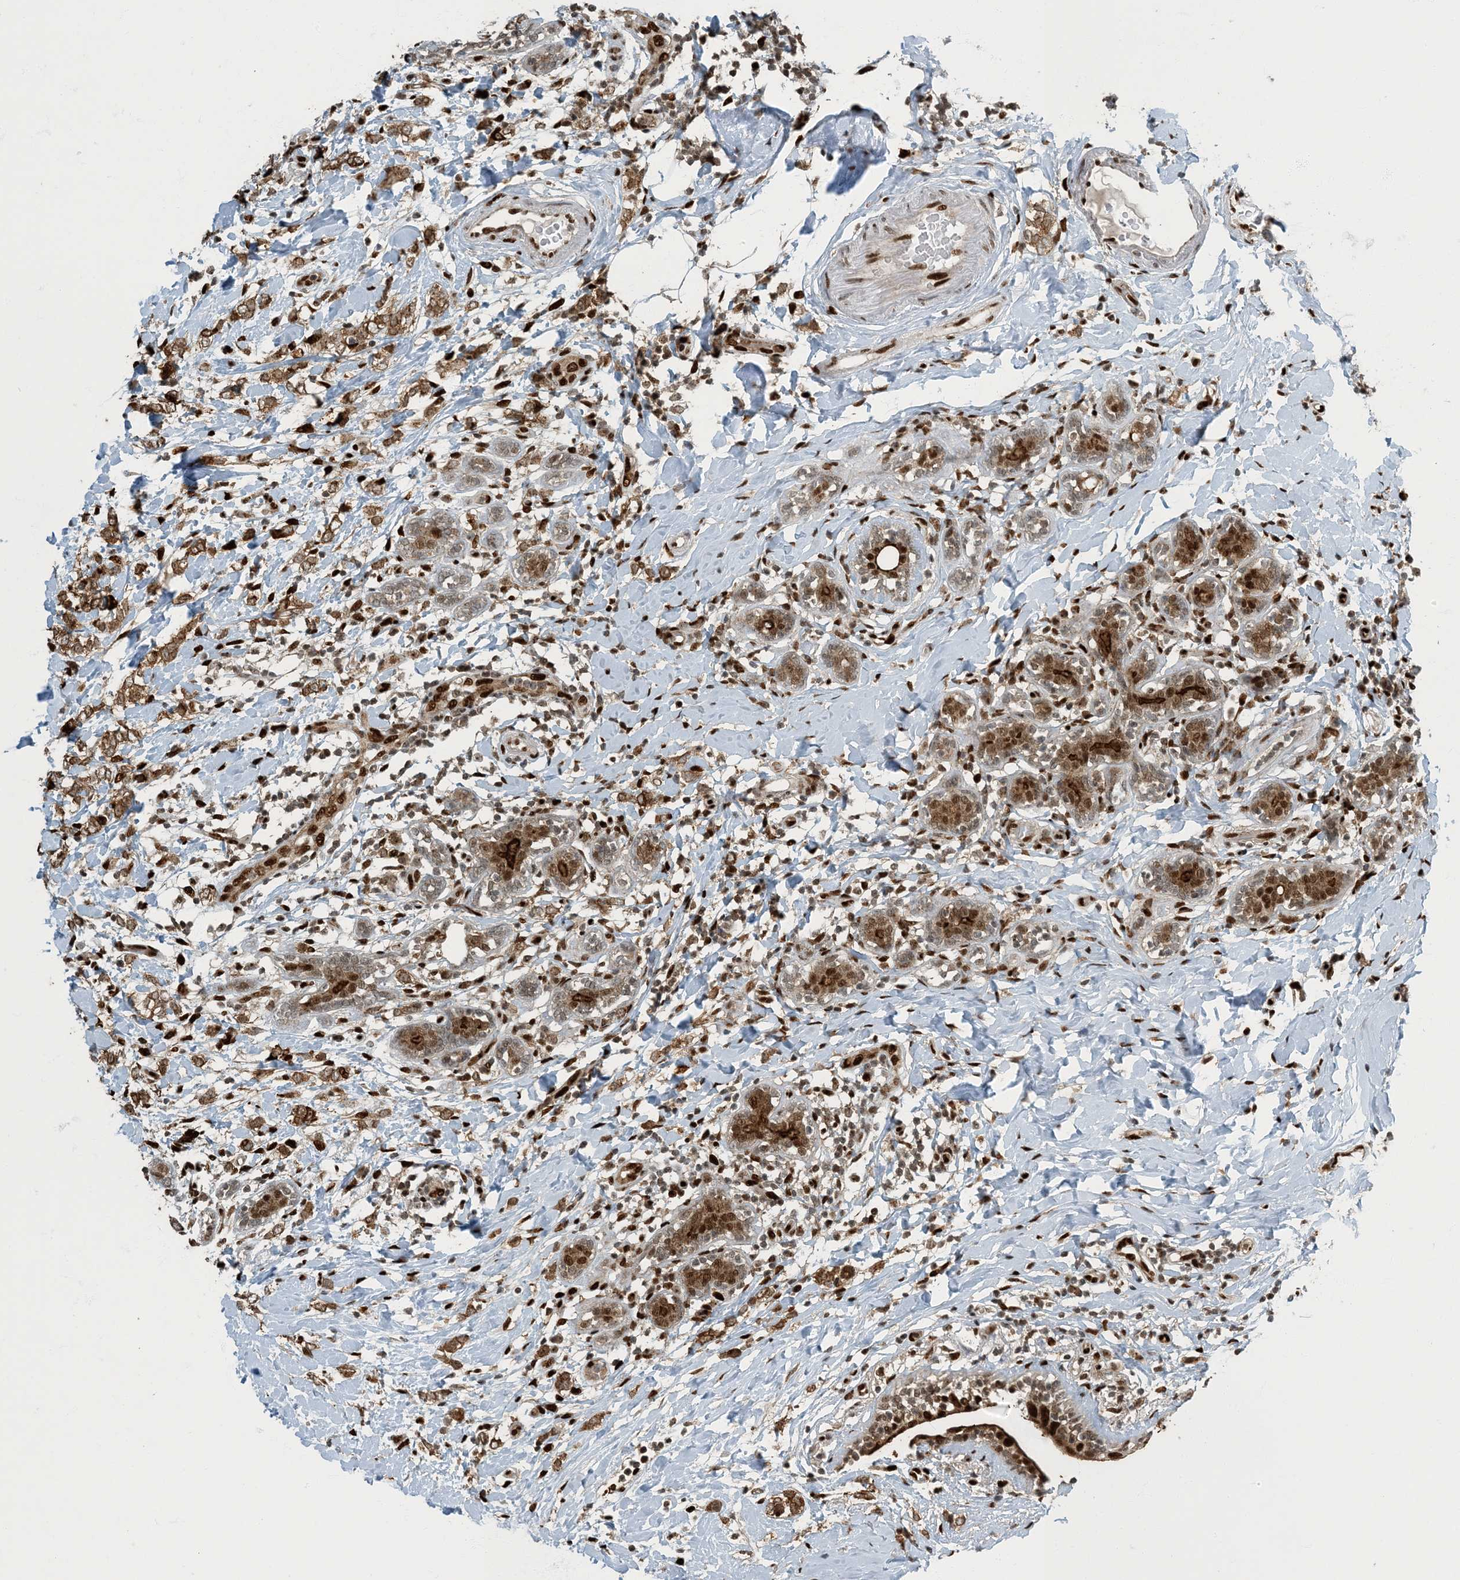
{"staining": {"intensity": "moderate", "quantity": ">75%", "location": "cytoplasmic/membranous"}, "tissue": "breast cancer", "cell_type": "Tumor cells", "image_type": "cancer", "snomed": [{"axis": "morphology", "description": "Normal tissue, NOS"}, {"axis": "morphology", "description": "Lobular carcinoma"}, {"axis": "topography", "description": "Breast"}], "caption": "Immunohistochemical staining of breast cancer (lobular carcinoma) shows moderate cytoplasmic/membranous protein expression in approximately >75% of tumor cells.", "gene": "MBD1", "patient": {"sex": "female", "age": 47}}